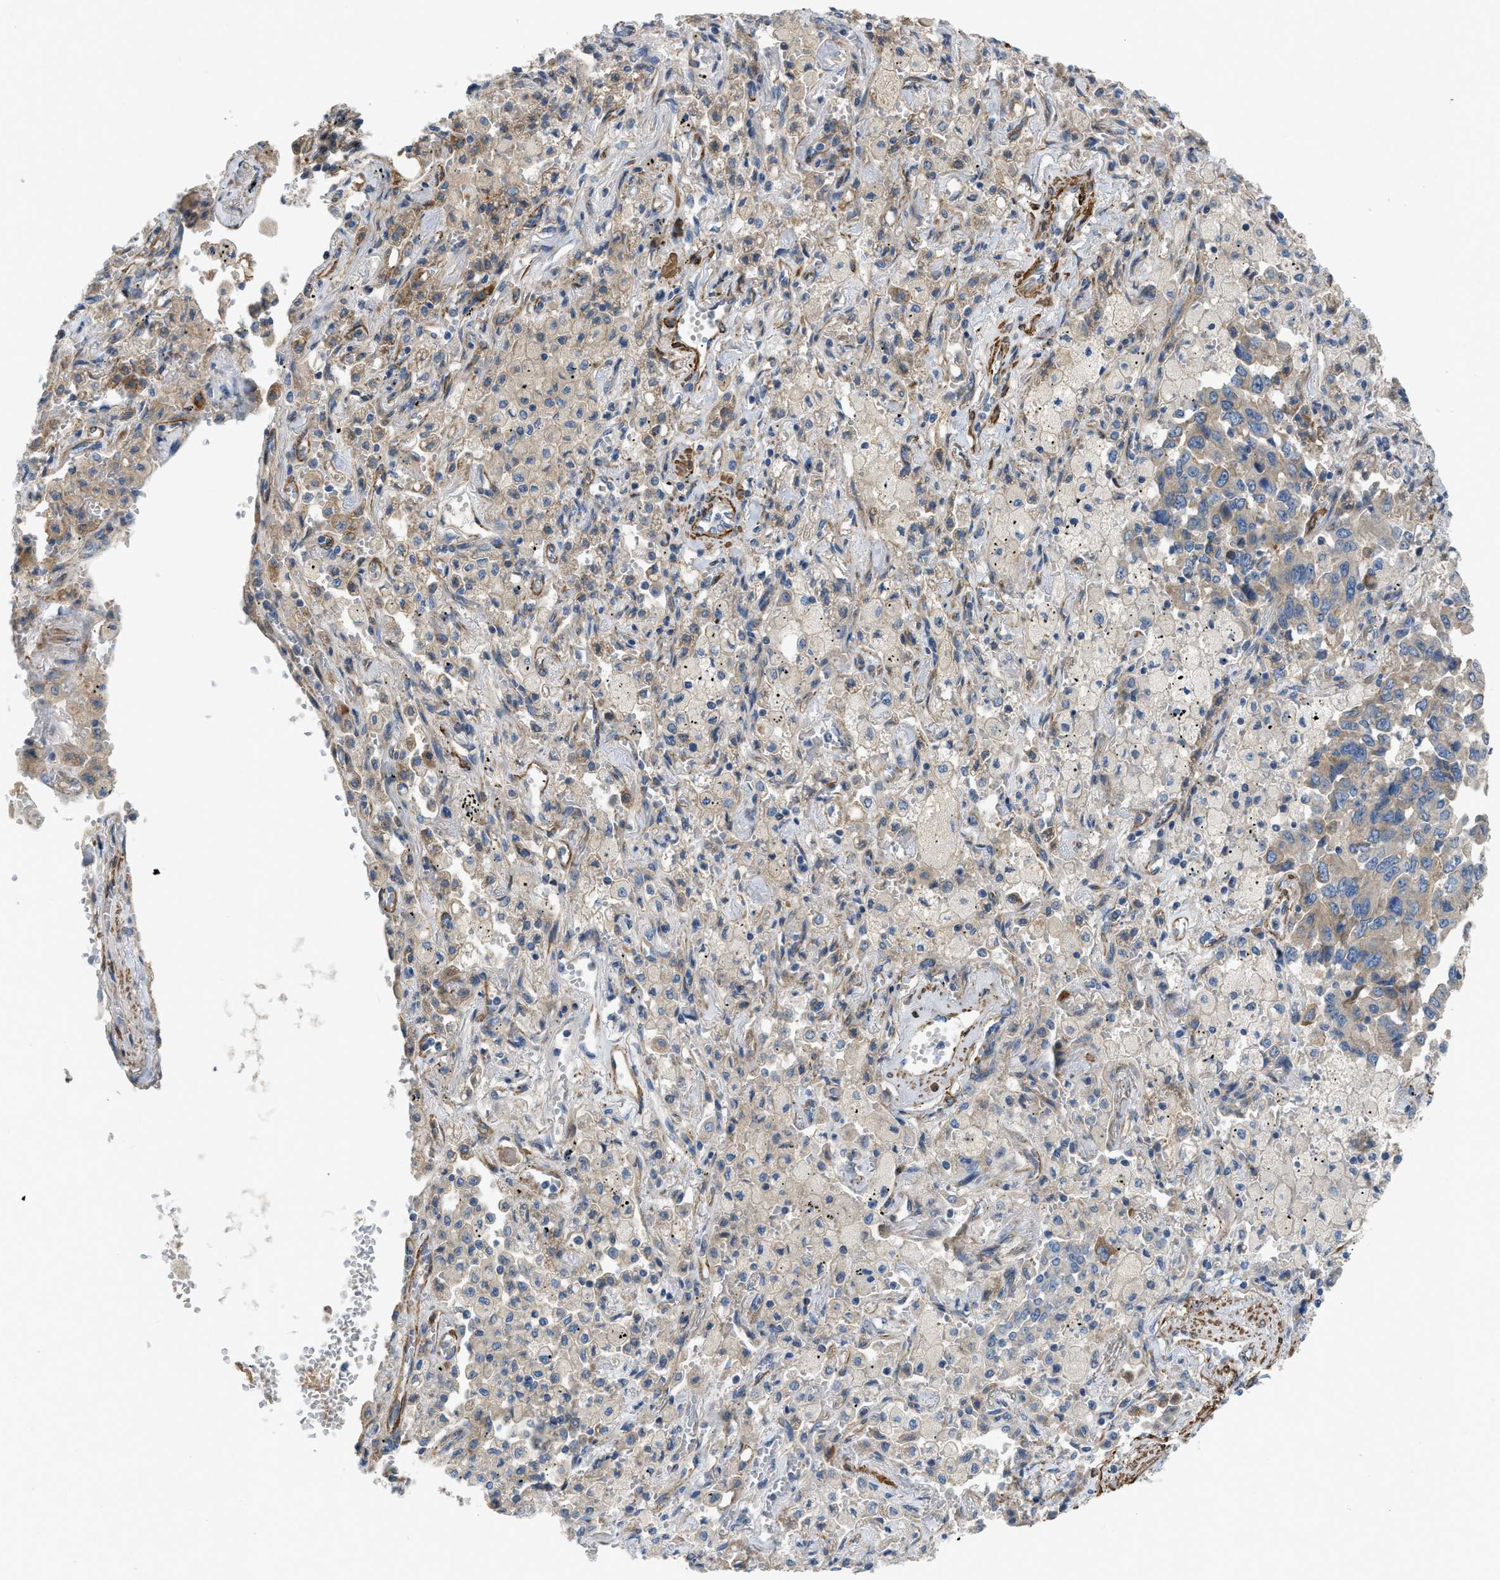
{"staining": {"intensity": "moderate", "quantity": "25%-75%", "location": "cytoplasmic/membranous"}, "tissue": "lung cancer", "cell_type": "Tumor cells", "image_type": "cancer", "snomed": [{"axis": "morphology", "description": "Adenocarcinoma, NOS"}, {"axis": "topography", "description": "Lung"}], "caption": "A photomicrograph of human adenocarcinoma (lung) stained for a protein exhibits moderate cytoplasmic/membranous brown staining in tumor cells.", "gene": "BMPR1A", "patient": {"sex": "female", "age": 65}}